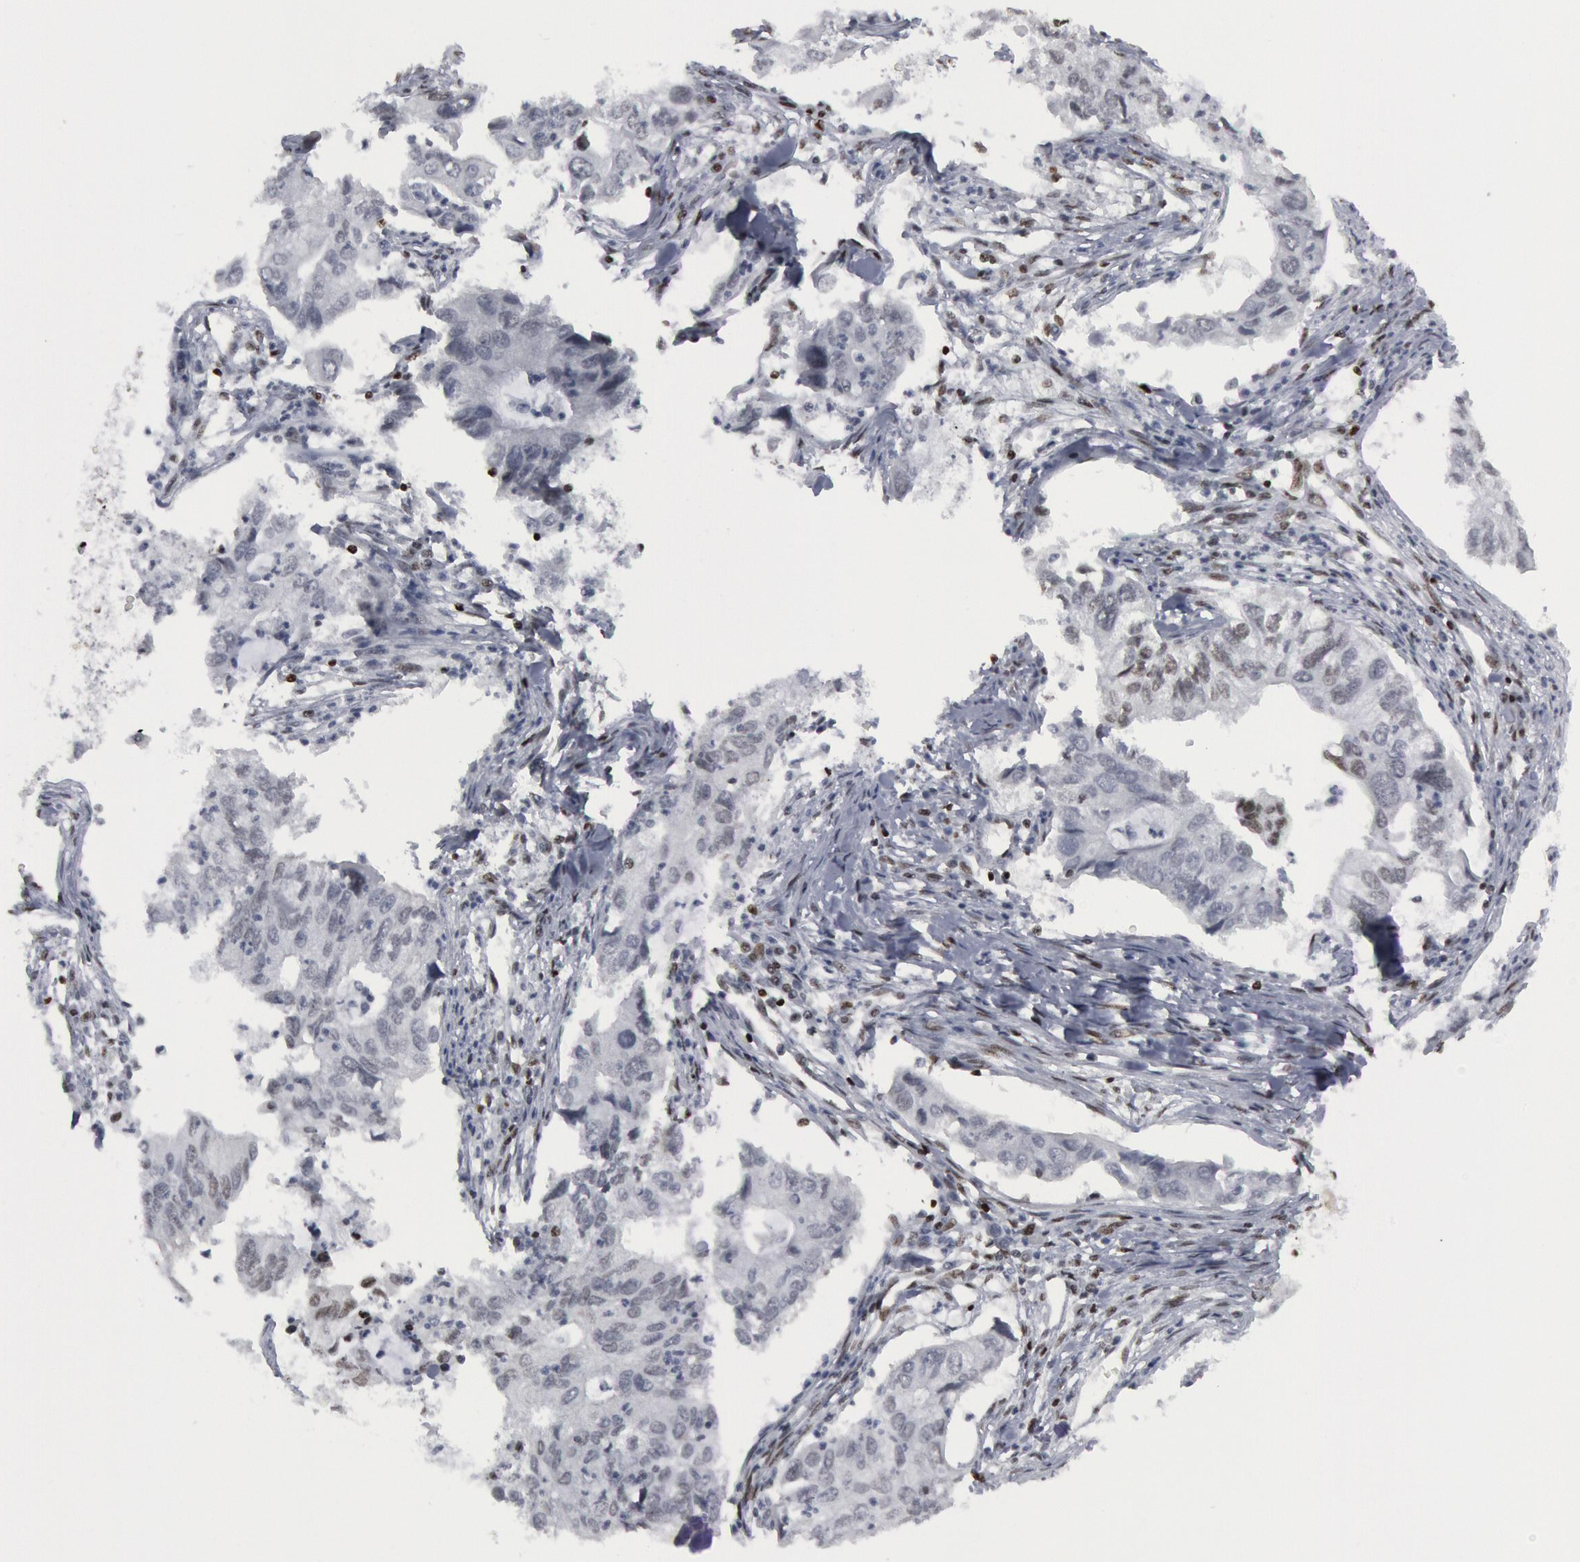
{"staining": {"intensity": "negative", "quantity": "none", "location": "none"}, "tissue": "lung cancer", "cell_type": "Tumor cells", "image_type": "cancer", "snomed": [{"axis": "morphology", "description": "Adenocarcinoma, NOS"}, {"axis": "topography", "description": "Lung"}], "caption": "Human adenocarcinoma (lung) stained for a protein using immunohistochemistry (IHC) exhibits no staining in tumor cells.", "gene": "MECP2", "patient": {"sex": "male", "age": 48}}